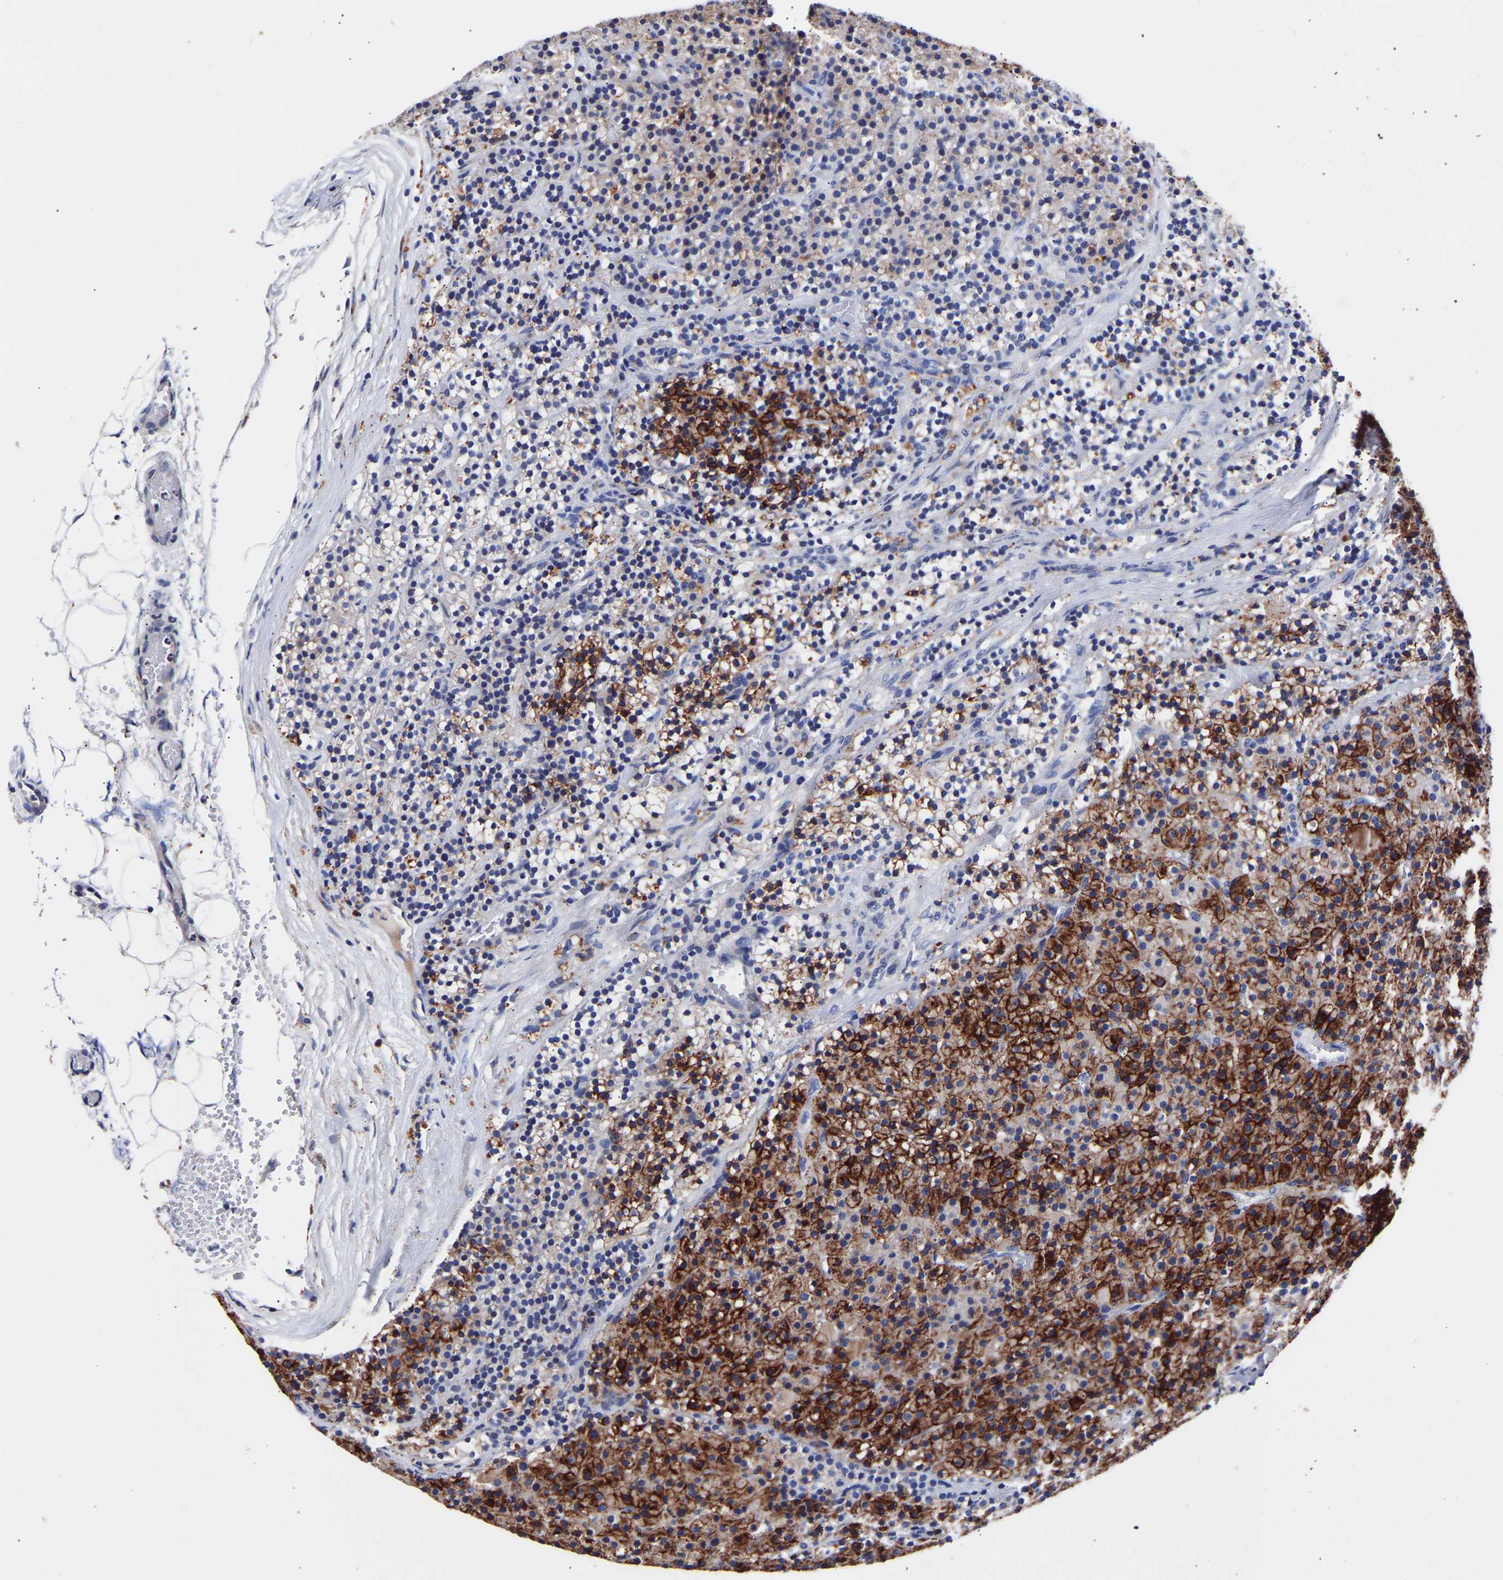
{"staining": {"intensity": "strong", "quantity": "25%-75%", "location": "cytoplasmic/membranous"}, "tissue": "parathyroid gland", "cell_type": "Glandular cells", "image_type": "normal", "snomed": [{"axis": "morphology", "description": "Normal tissue, NOS"}, {"axis": "morphology", "description": "Adenoma, NOS"}, {"axis": "topography", "description": "Parathyroid gland"}], "caption": "This histopathology image reveals benign parathyroid gland stained with immunohistochemistry (IHC) to label a protein in brown. The cytoplasmic/membranous of glandular cells show strong positivity for the protein. Nuclei are counter-stained blue.", "gene": "SEM1", "patient": {"sex": "male", "age": 75}}